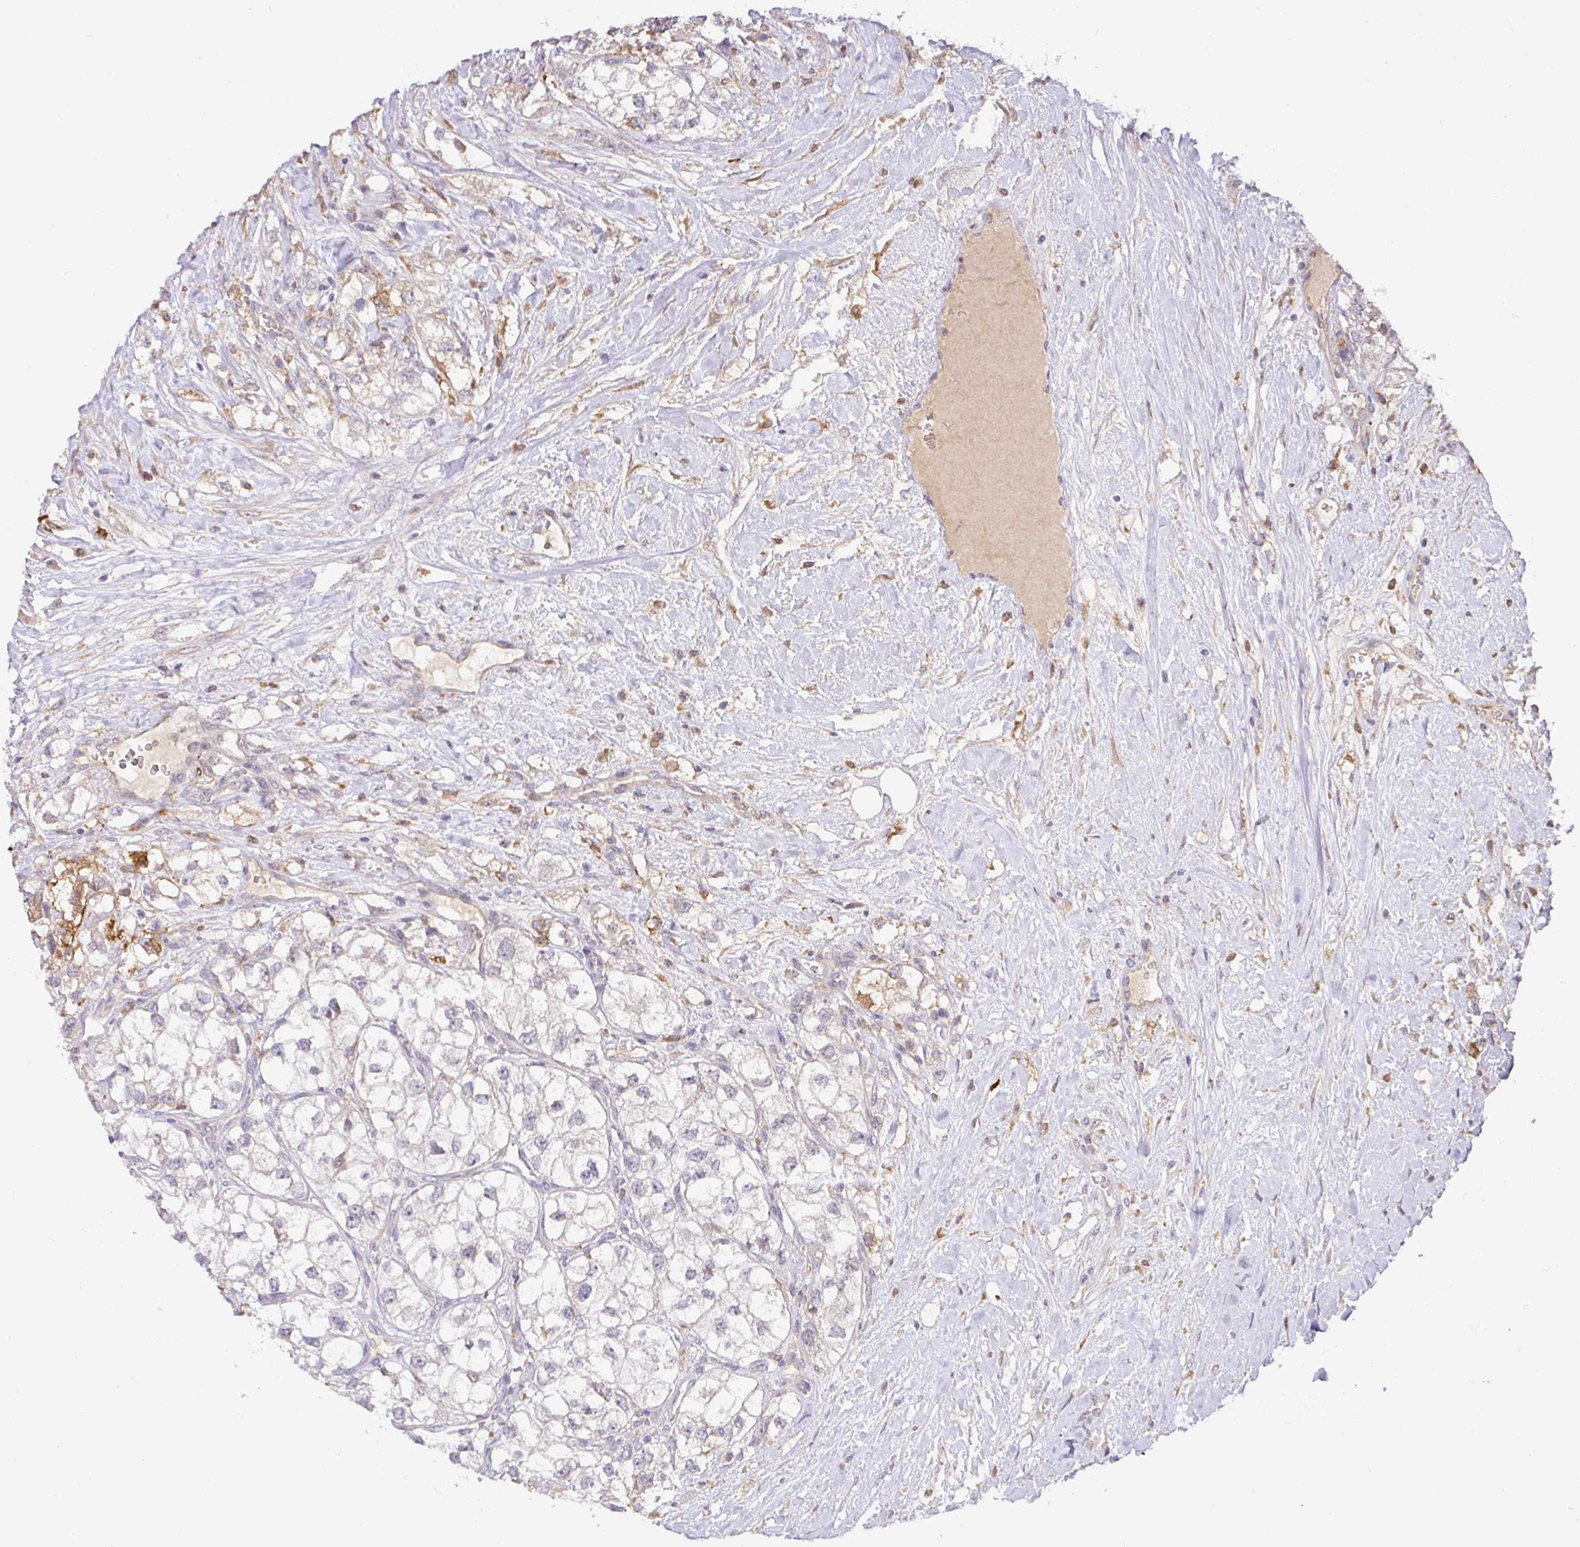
{"staining": {"intensity": "negative", "quantity": "none", "location": "none"}, "tissue": "renal cancer", "cell_type": "Tumor cells", "image_type": "cancer", "snomed": [{"axis": "morphology", "description": "Adenocarcinoma, NOS"}, {"axis": "topography", "description": "Kidney"}], "caption": "DAB immunohistochemical staining of renal cancer shows no significant staining in tumor cells.", "gene": "GCNT7", "patient": {"sex": "male", "age": 59}}